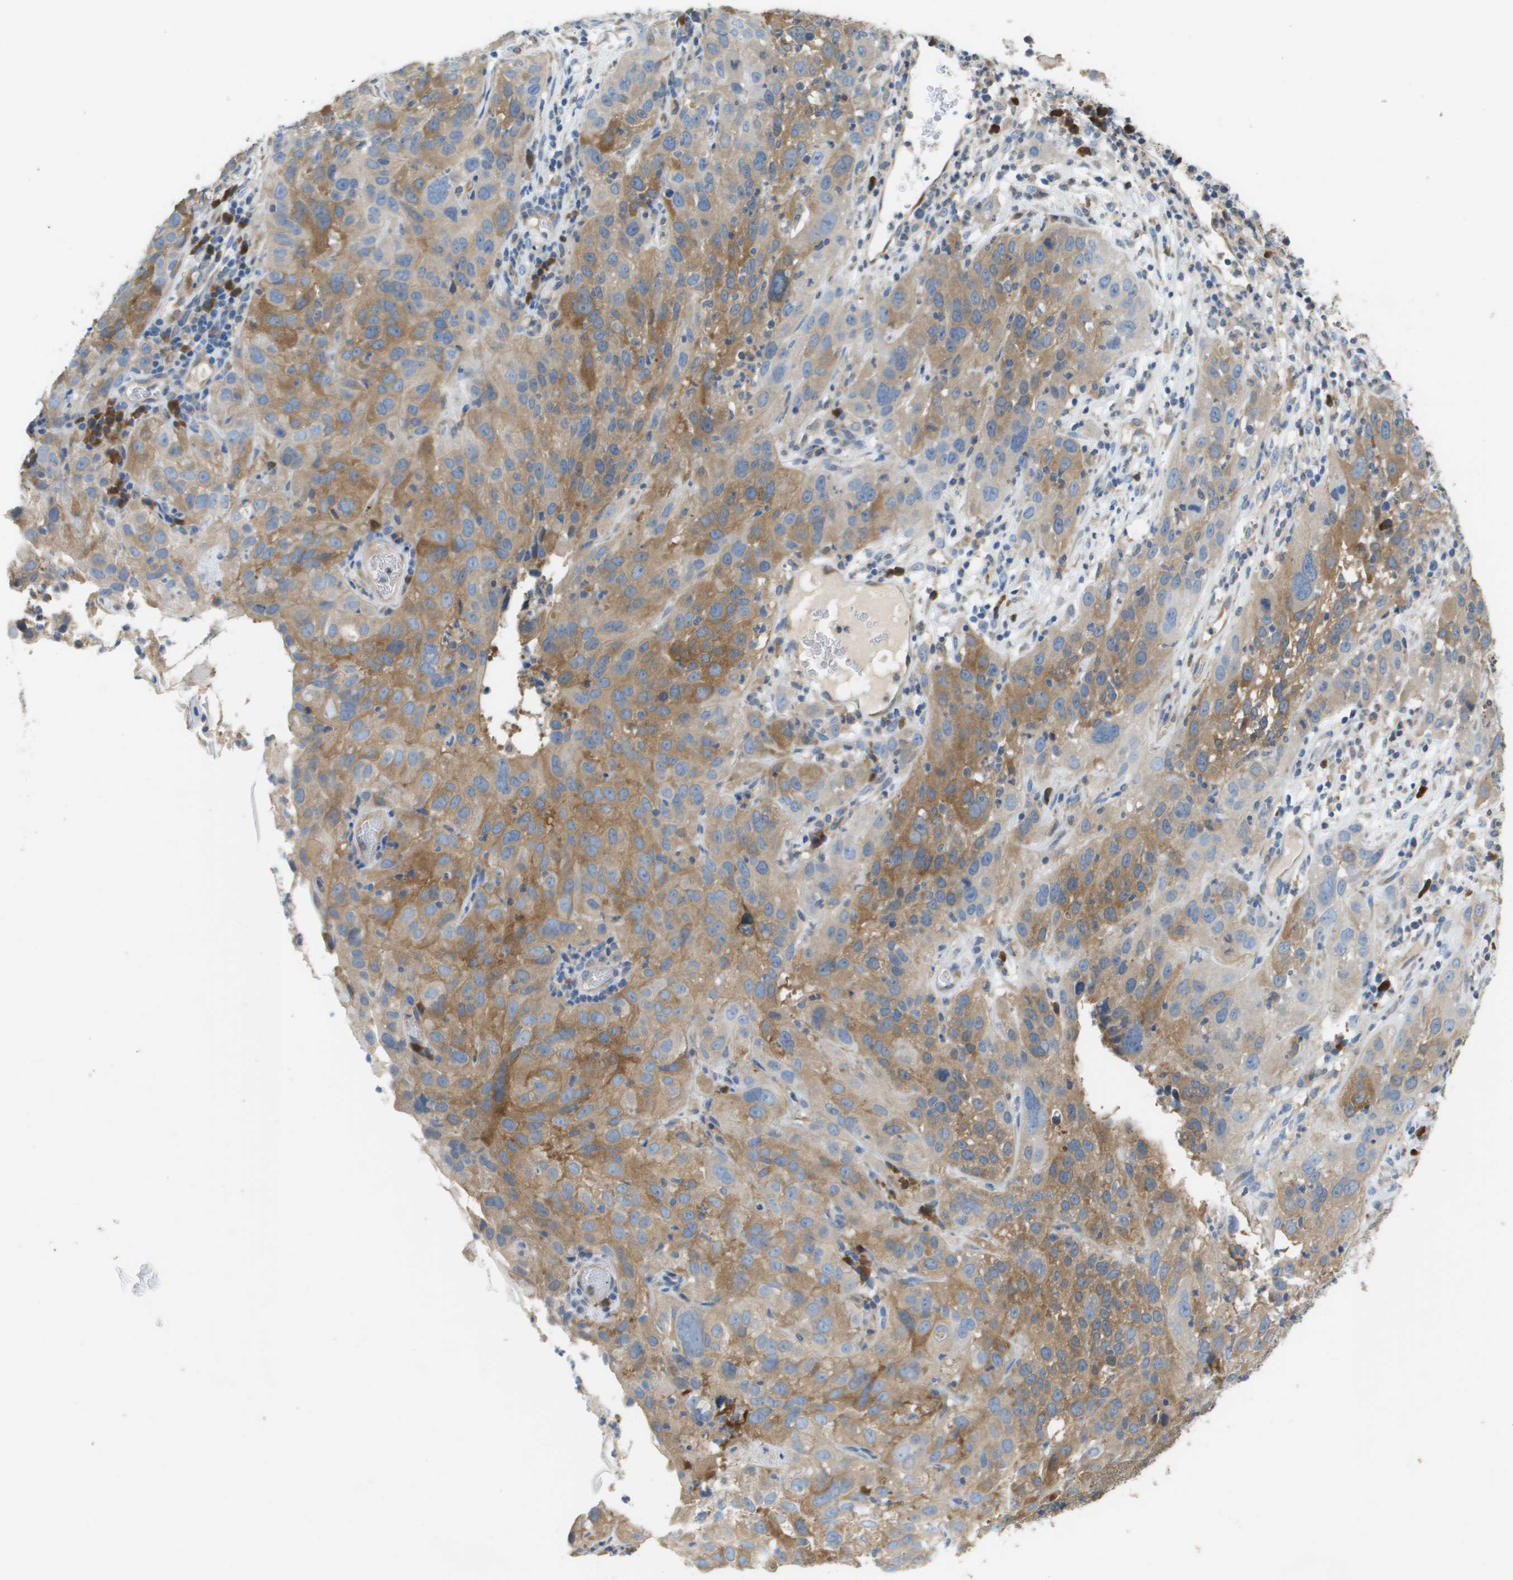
{"staining": {"intensity": "moderate", "quantity": "25%-75%", "location": "cytoplasmic/membranous"}, "tissue": "cervical cancer", "cell_type": "Tumor cells", "image_type": "cancer", "snomed": [{"axis": "morphology", "description": "Squamous cell carcinoma, NOS"}, {"axis": "topography", "description": "Cervix"}], "caption": "High-magnification brightfield microscopy of cervical cancer (squamous cell carcinoma) stained with DAB (brown) and counterstained with hematoxylin (blue). tumor cells exhibit moderate cytoplasmic/membranous expression is appreciated in approximately25%-75% of cells.", "gene": "CASP10", "patient": {"sex": "female", "age": 32}}